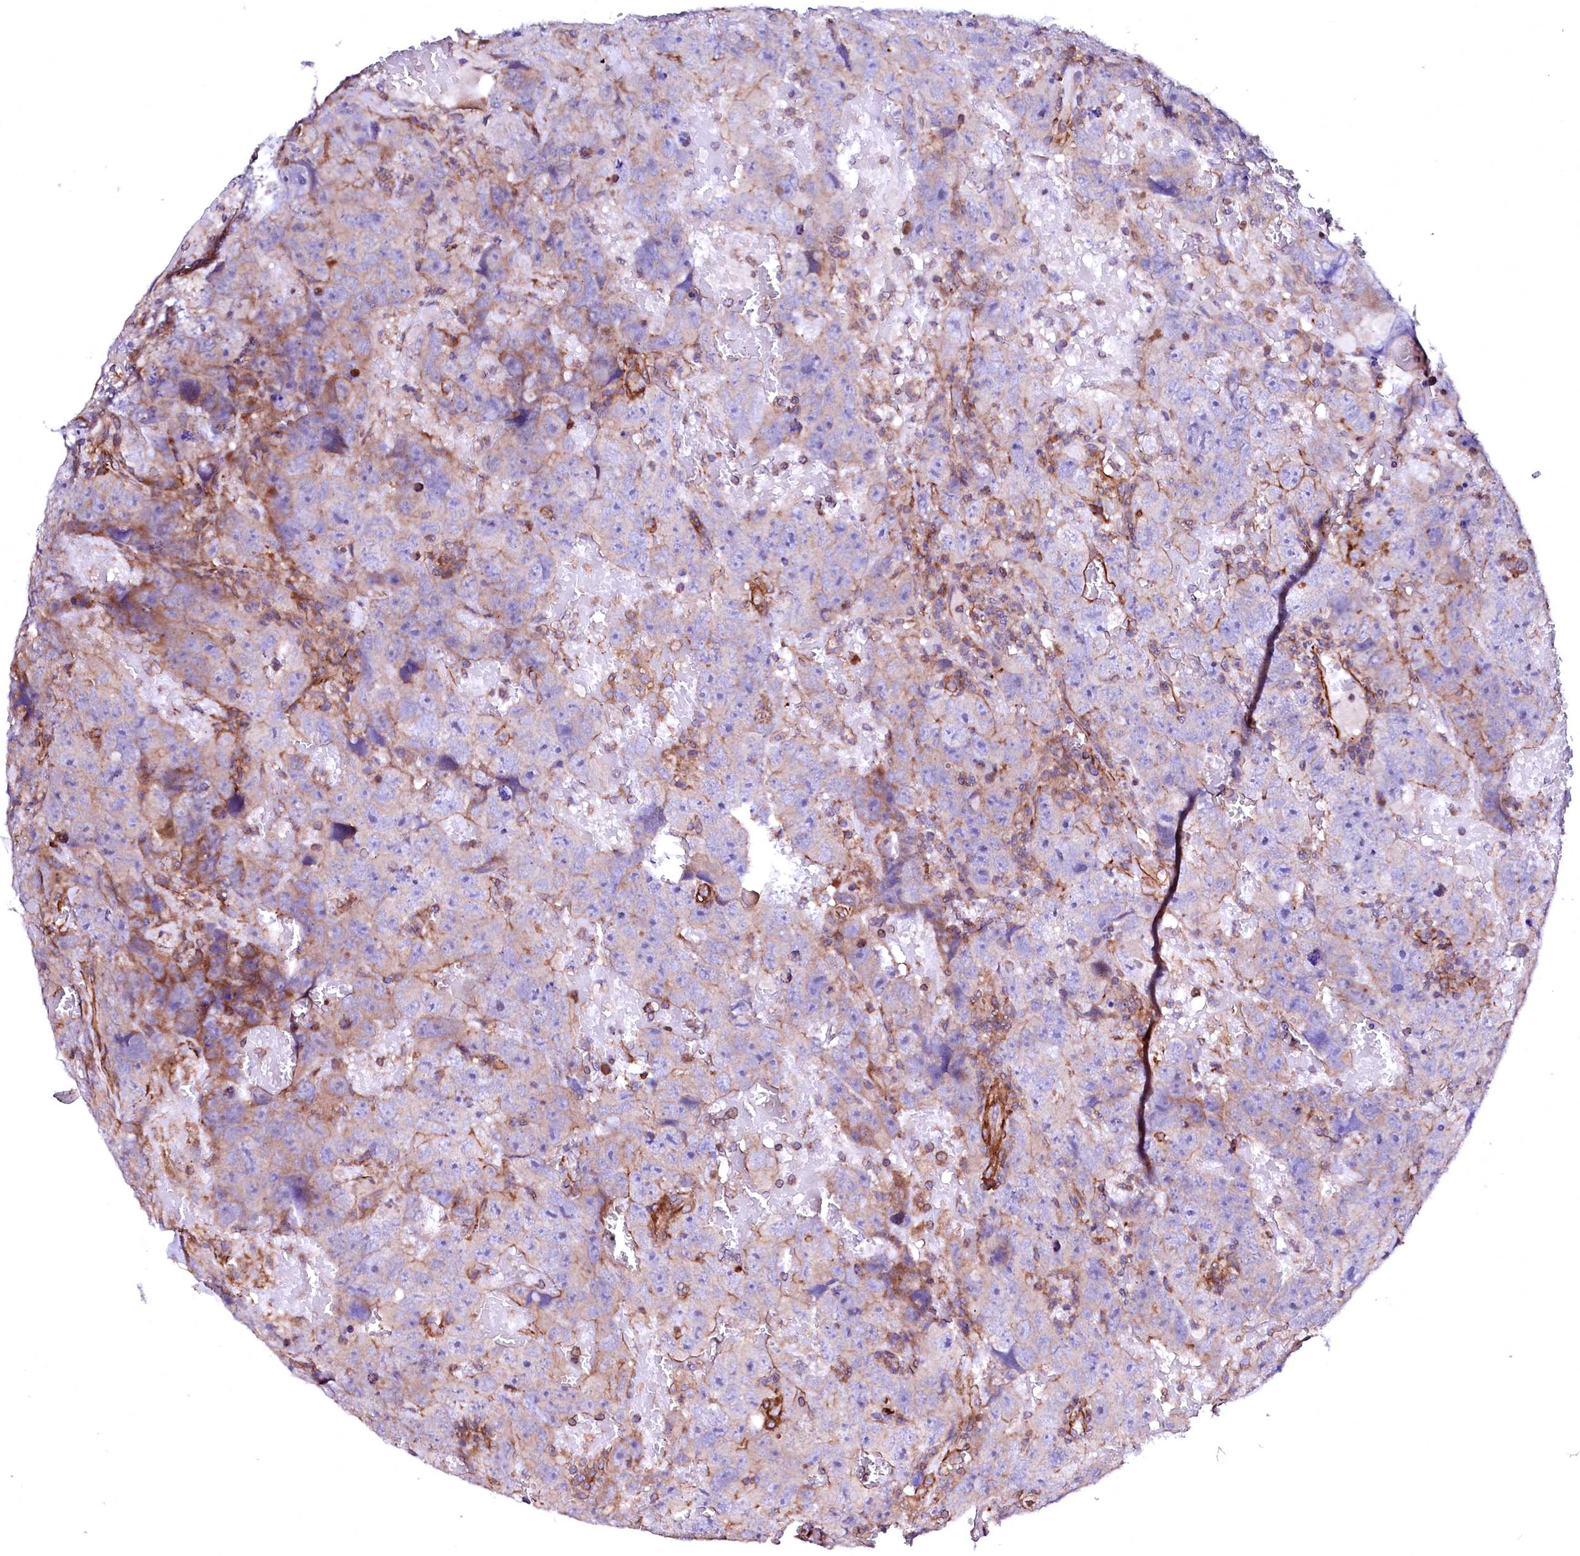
{"staining": {"intensity": "moderate", "quantity": "<25%", "location": "cytoplasmic/membranous"}, "tissue": "testis cancer", "cell_type": "Tumor cells", "image_type": "cancer", "snomed": [{"axis": "morphology", "description": "Carcinoma, Embryonal, NOS"}, {"axis": "topography", "description": "Testis"}], "caption": "High-magnification brightfield microscopy of testis embryonal carcinoma stained with DAB (brown) and counterstained with hematoxylin (blue). tumor cells exhibit moderate cytoplasmic/membranous expression is appreciated in approximately<25% of cells.", "gene": "GPR176", "patient": {"sex": "male", "age": 45}}